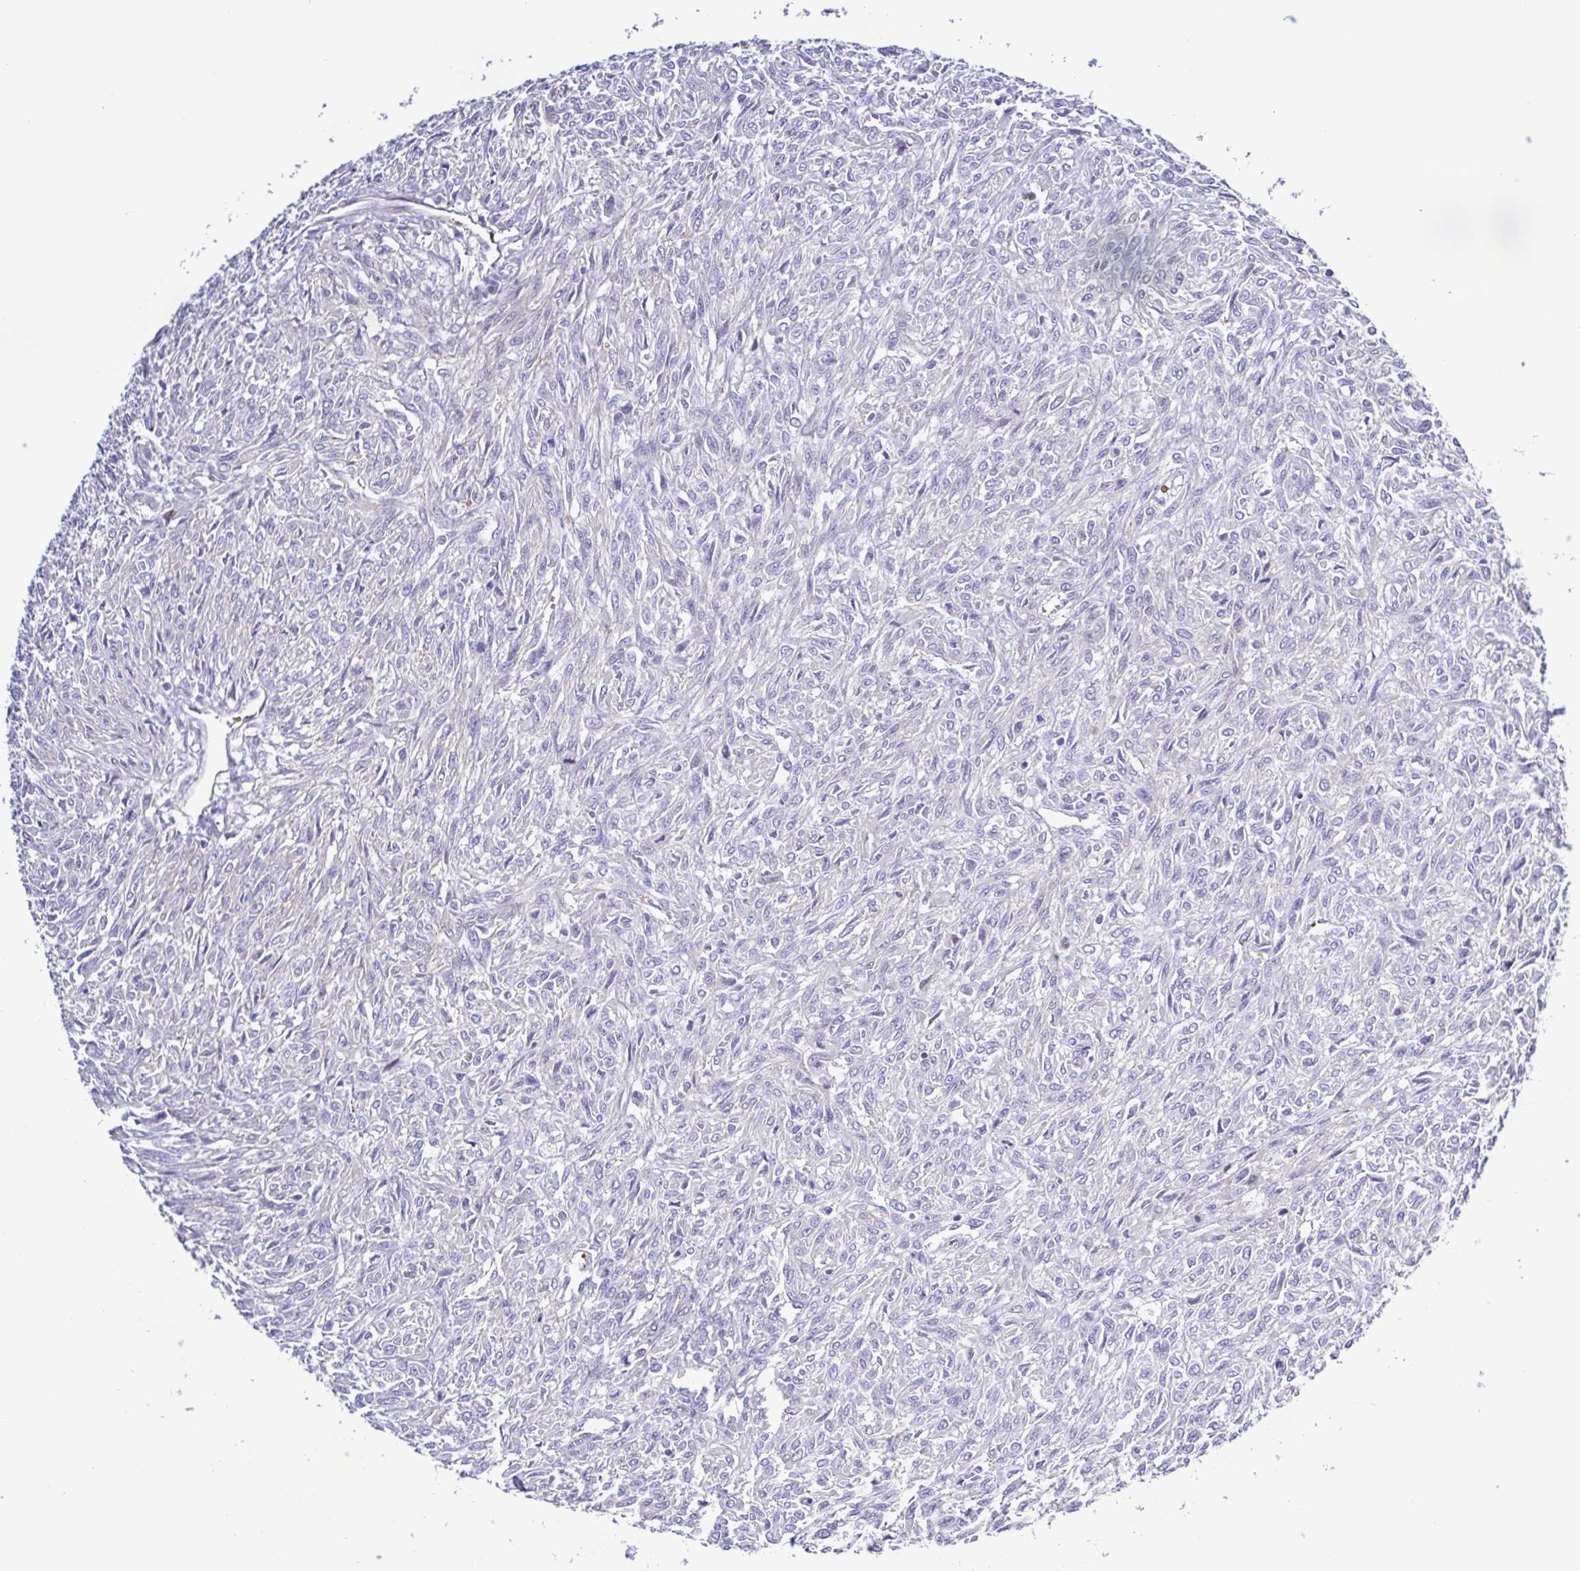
{"staining": {"intensity": "negative", "quantity": "none", "location": "none"}, "tissue": "renal cancer", "cell_type": "Tumor cells", "image_type": "cancer", "snomed": [{"axis": "morphology", "description": "Adenocarcinoma, NOS"}, {"axis": "topography", "description": "Kidney"}], "caption": "Tumor cells show no significant protein staining in renal adenocarcinoma. (DAB (3,3'-diaminobenzidine) IHC visualized using brightfield microscopy, high magnification).", "gene": "GABBR2", "patient": {"sex": "male", "age": 58}}